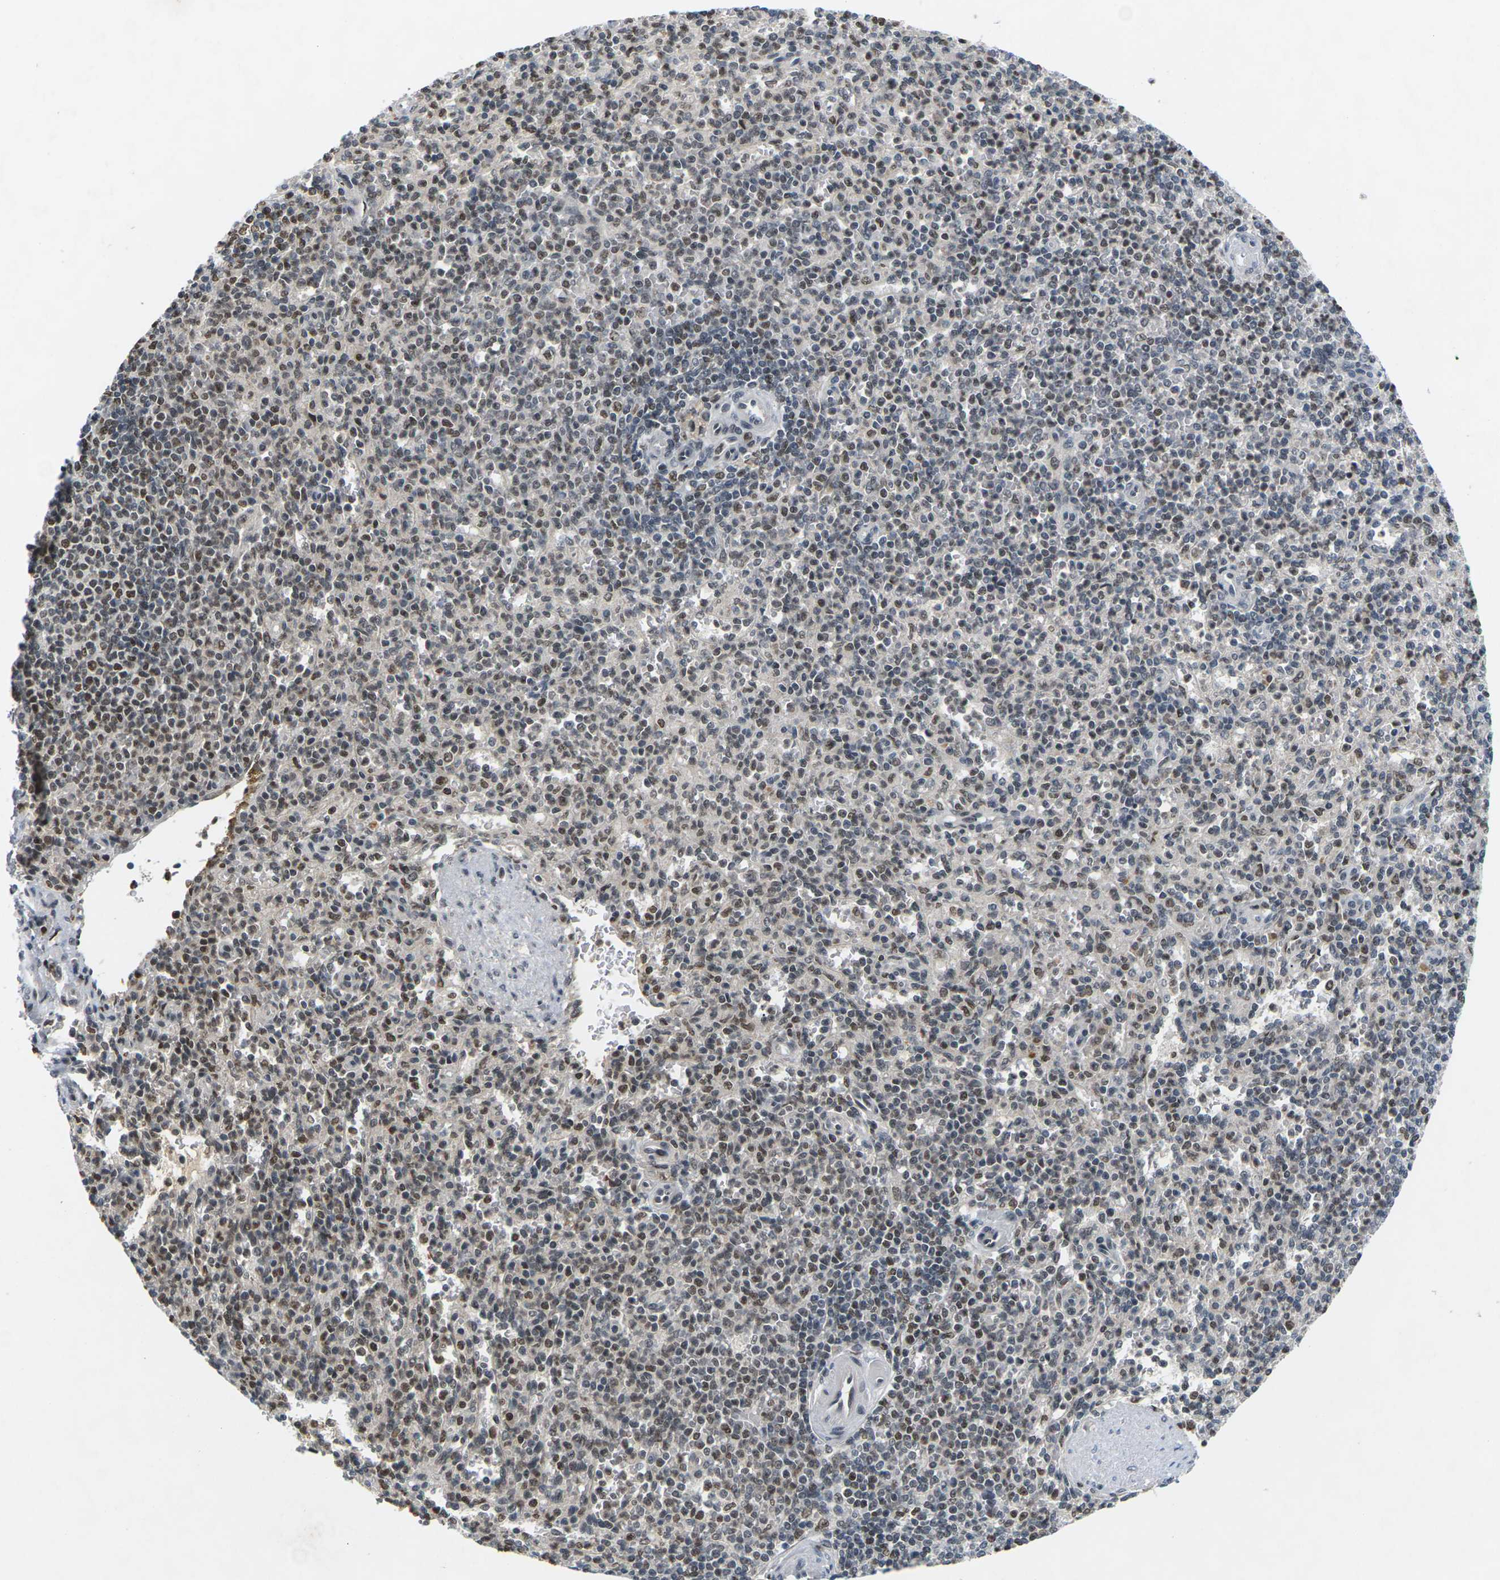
{"staining": {"intensity": "strong", "quantity": ">75%", "location": "nuclear"}, "tissue": "spleen", "cell_type": "Cells in red pulp", "image_type": "normal", "snomed": [{"axis": "morphology", "description": "Normal tissue, NOS"}, {"axis": "topography", "description": "Spleen"}], "caption": "High-power microscopy captured an IHC photomicrograph of benign spleen, revealing strong nuclear staining in about >75% of cells in red pulp. (Brightfield microscopy of DAB IHC at high magnification).", "gene": "NELFA", "patient": {"sex": "female", "age": 74}}